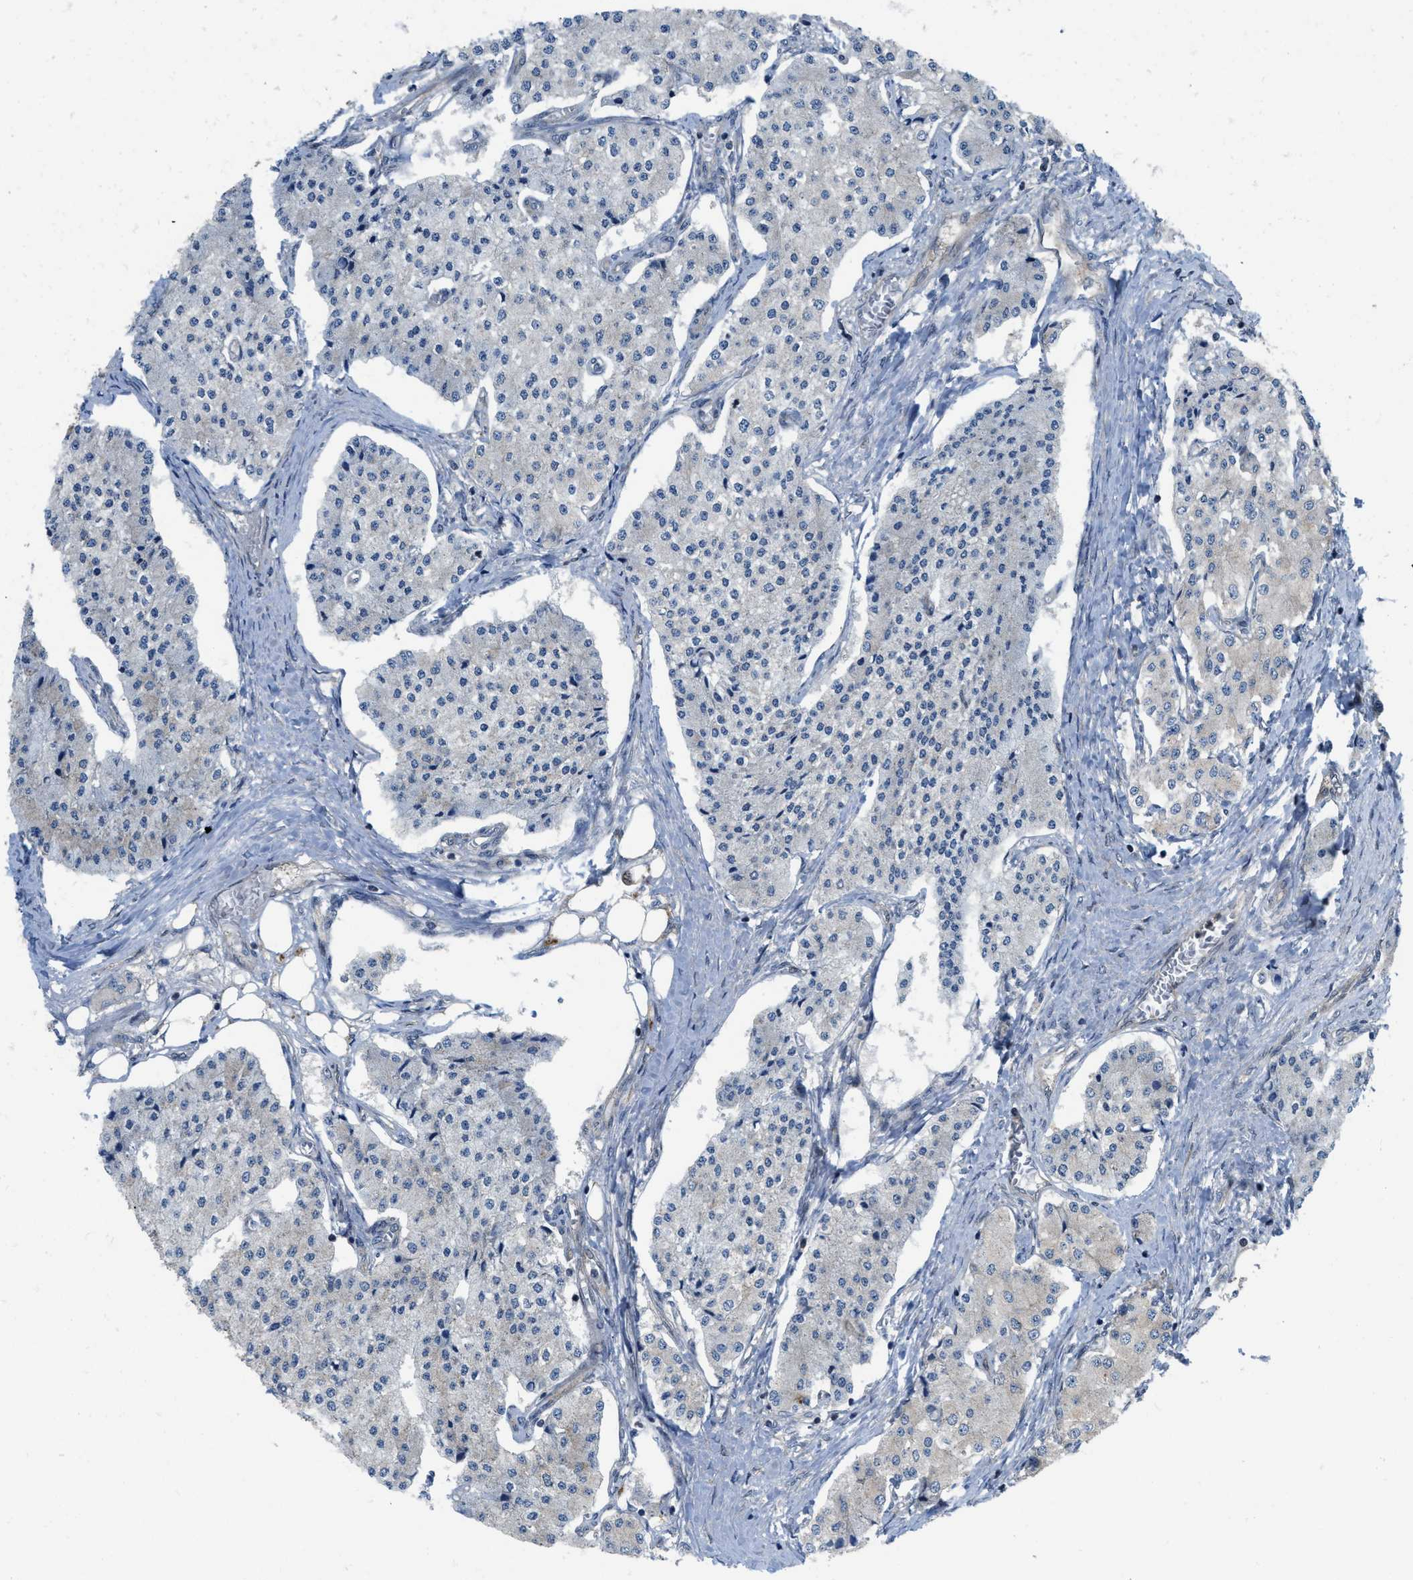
{"staining": {"intensity": "negative", "quantity": "none", "location": "none"}, "tissue": "carcinoid", "cell_type": "Tumor cells", "image_type": "cancer", "snomed": [{"axis": "morphology", "description": "Carcinoid, malignant, NOS"}, {"axis": "topography", "description": "Colon"}], "caption": "Tumor cells are negative for protein expression in human carcinoid.", "gene": "PPP2CB", "patient": {"sex": "female", "age": 52}}